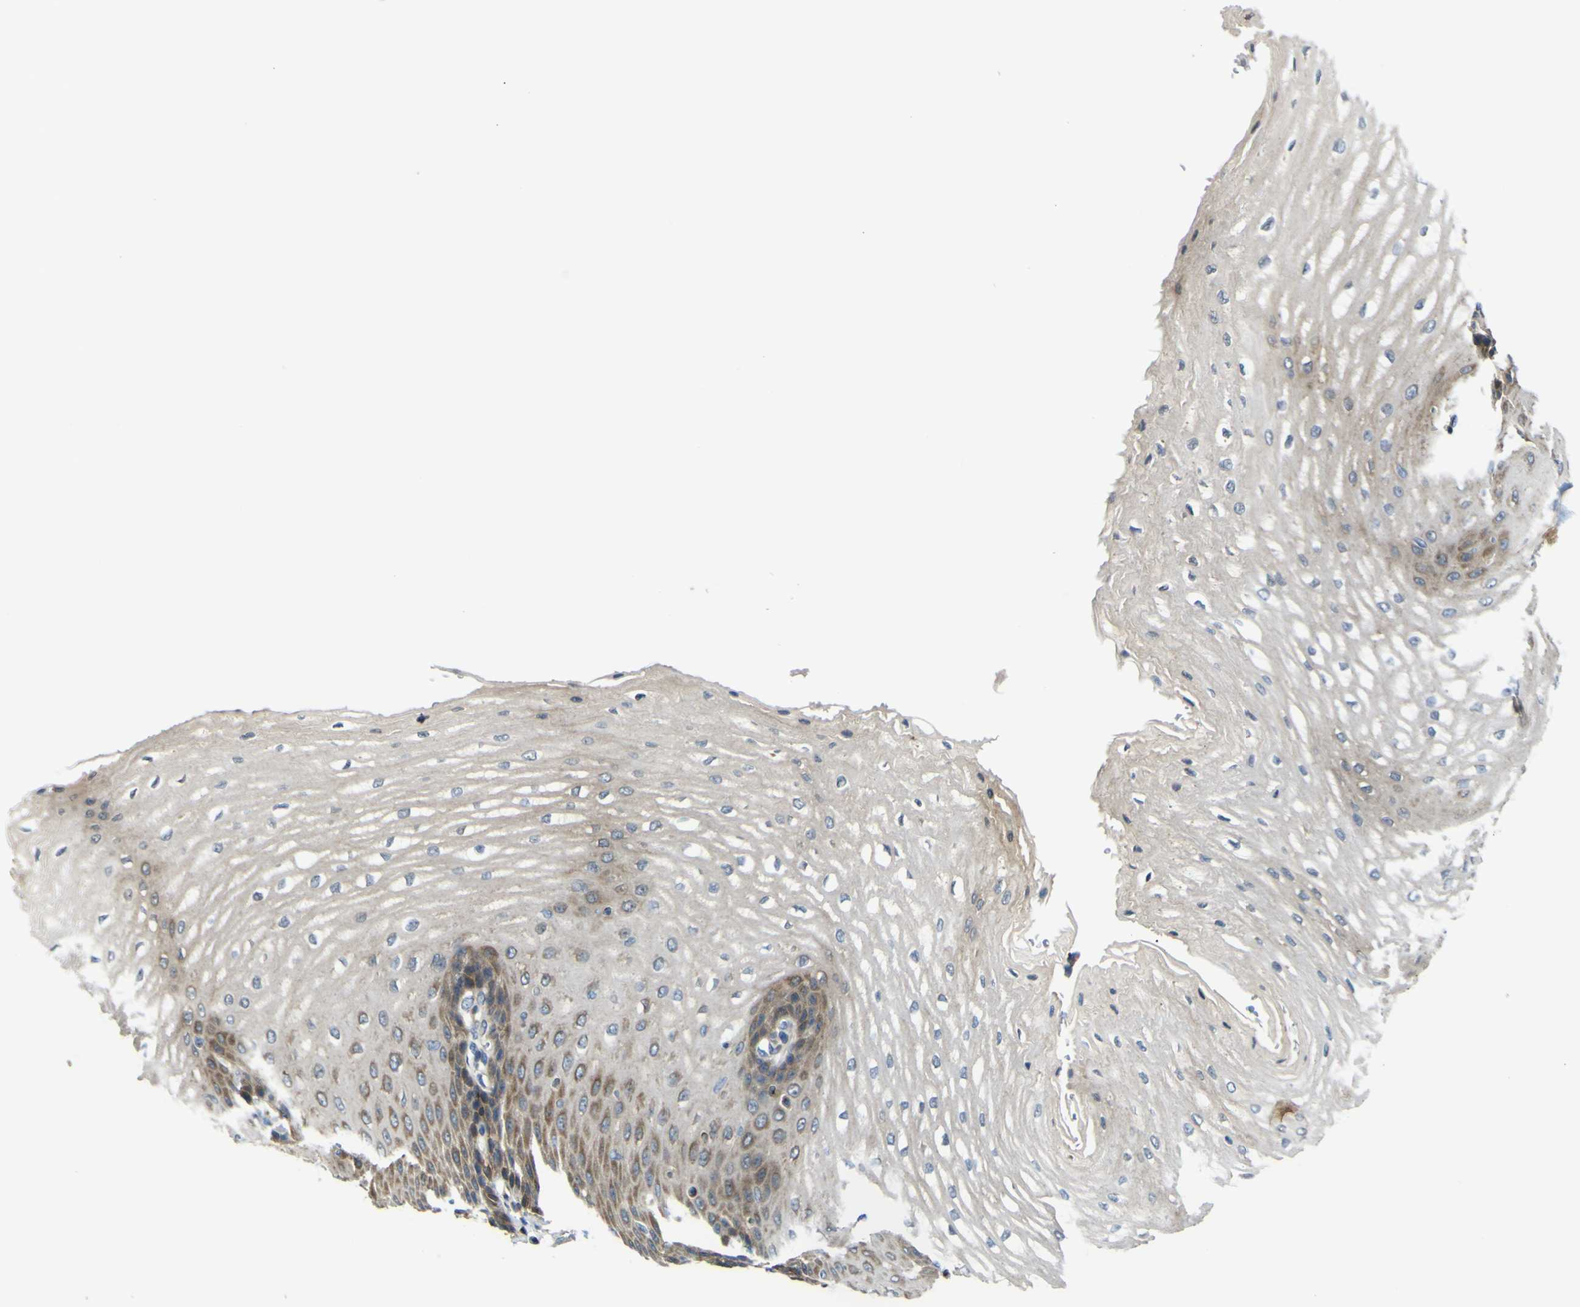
{"staining": {"intensity": "moderate", "quantity": "25%-75%", "location": "cytoplasmic/membranous"}, "tissue": "esophagus", "cell_type": "Squamous epithelial cells", "image_type": "normal", "snomed": [{"axis": "morphology", "description": "Normal tissue, NOS"}, {"axis": "topography", "description": "Esophagus"}], "caption": "Protein staining of unremarkable esophagus shows moderate cytoplasmic/membranous expression in about 25%-75% of squamous epithelial cells. (DAB (3,3'-diaminobenzidine) = brown stain, brightfield microscopy at high magnification).", "gene": "EML2", "patient": {"sex": "male", "age": 54}}